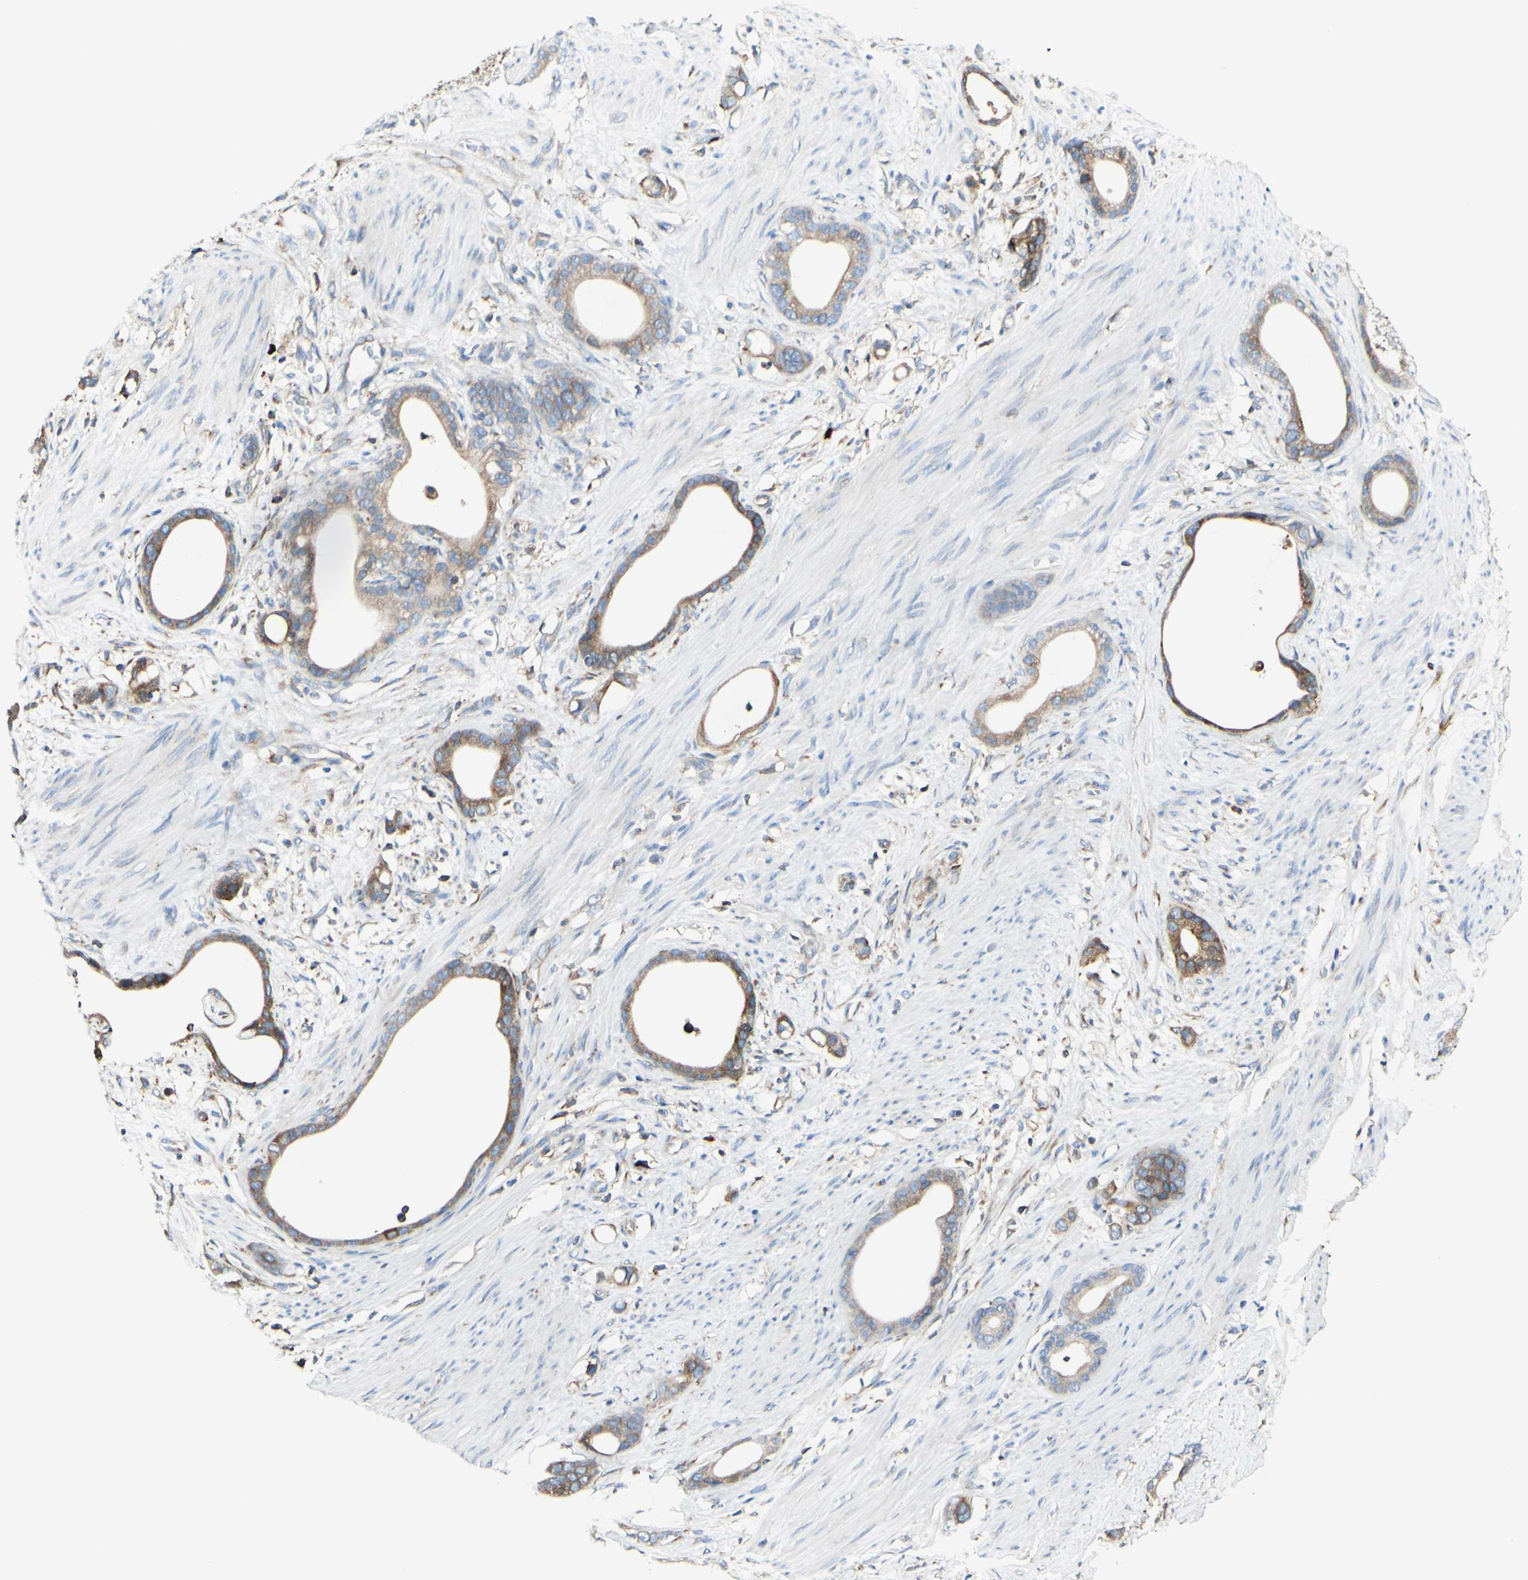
{"staining": {"intensity": "weak", "quantity": ">75%", "location": "cytoplasmic/membranous"}, "tissue": "stomach cancer", "cell_type": "Tumor cells", "image_type": "cancer", "snomed": [{"axis": "morphology", "description": "Adenocarcinoma, NOS"}, {"axis": "topography", "description": "Stomach"}], "caption": "Immunohistochemical staining of human stomach cancer displays low levels of weak cytoplasmic/membranous expression in approximately >75% of tumor cells.", "gene": "DNAJB11", "patient": {"sex": "female", "age": 75}}